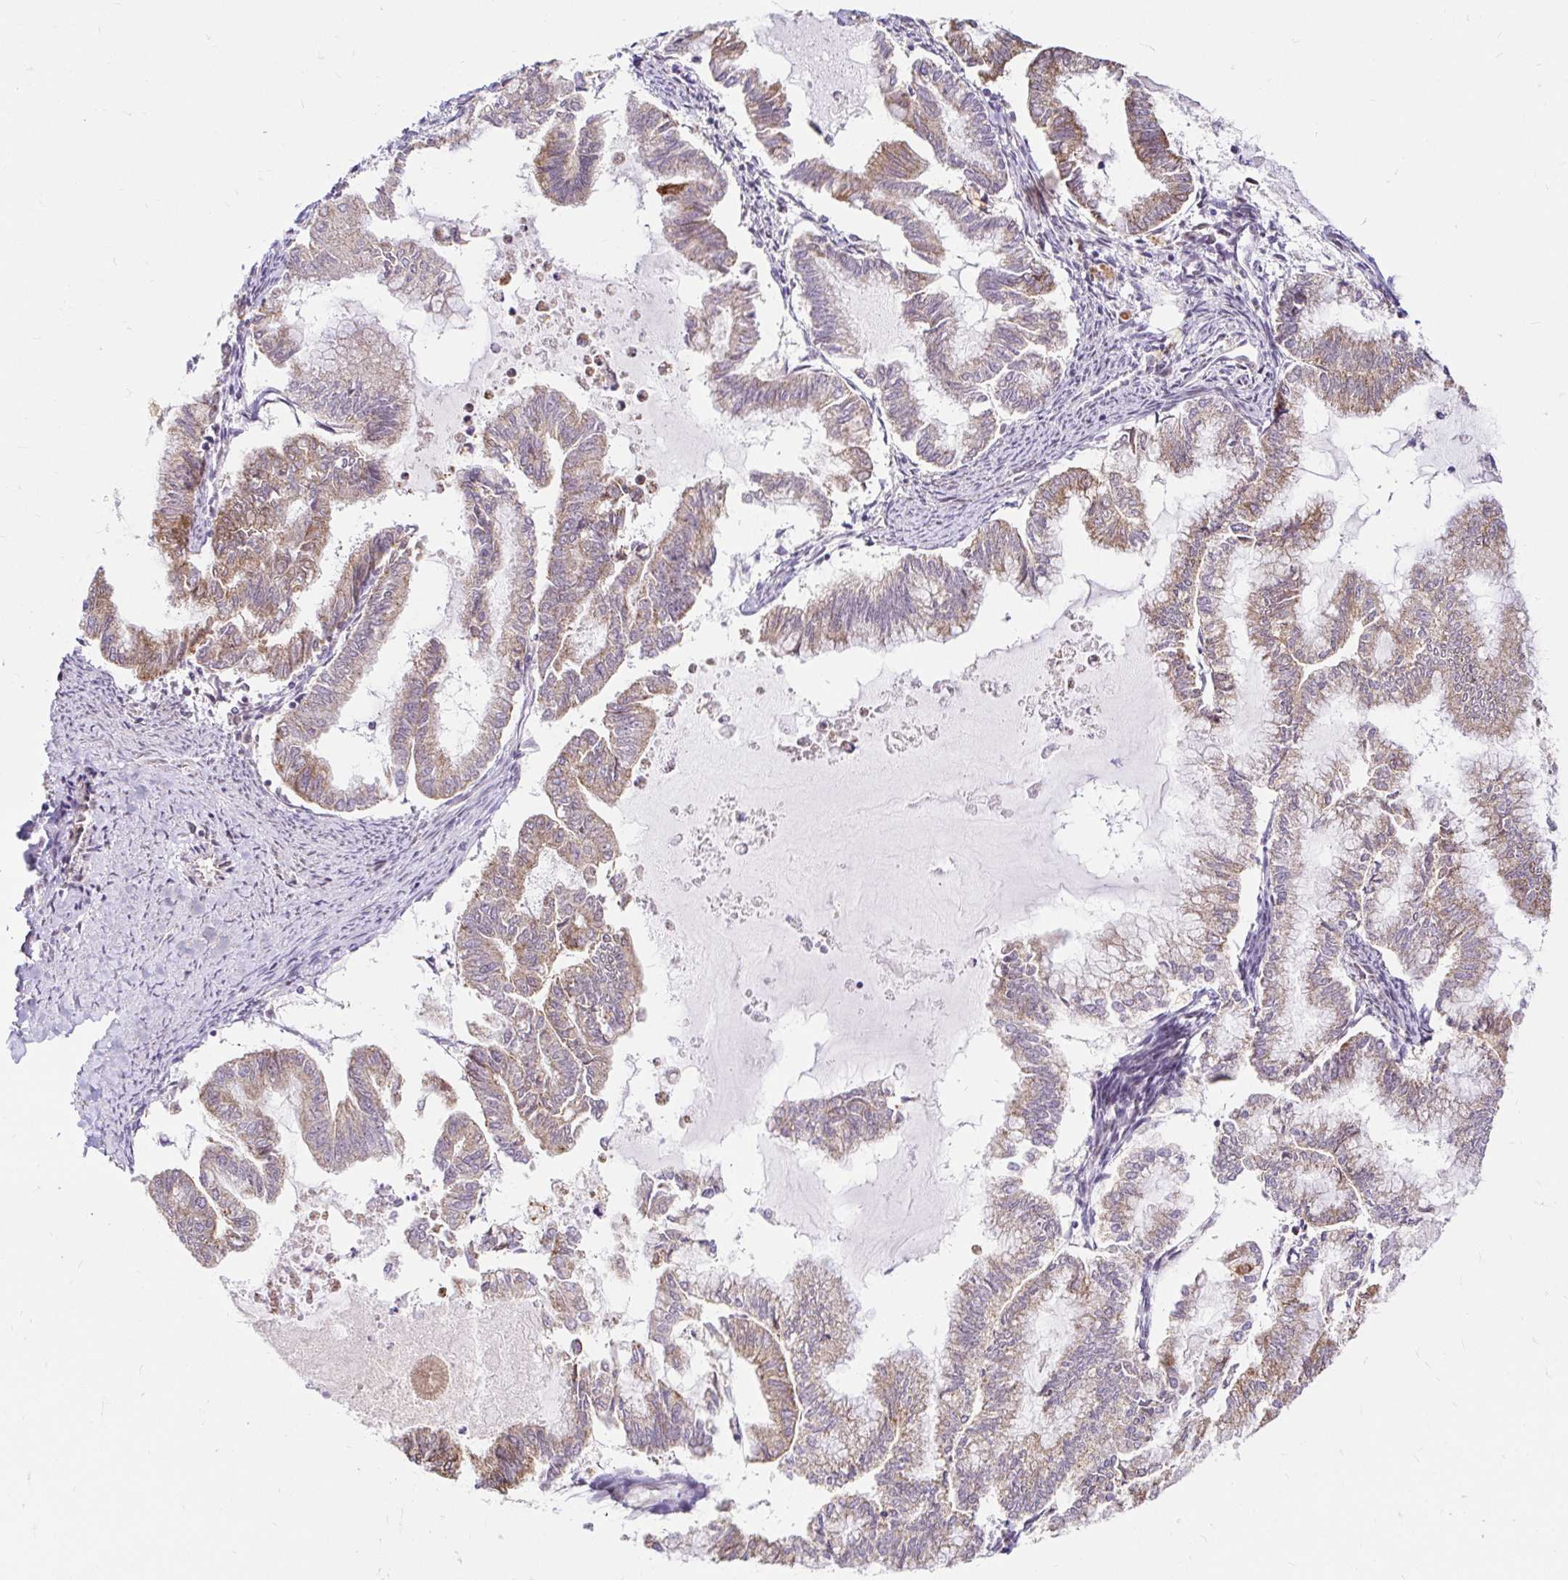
{"staining": {"intensity": "moderate", "quantity": ">75%", "location": "cytoplasmic/membranous"}, "tissue": "endometrial cancer", "cell_type": "Tumor cells", "image_type": "cancer", "snomed": [{"axis": "morphology", "description": "Adenocarcinoma, NOS"}, {"axis": "topography", "description": "Endometrium"}], "caption": "The image exhibits staining of endometrial adenocarcinoma, revealing moderate cytoplasmic/membranous protein positivity (brown color) within tumor cells.", "gene": "TIMM50", "patient": {"sex": "female", "age": 79}}